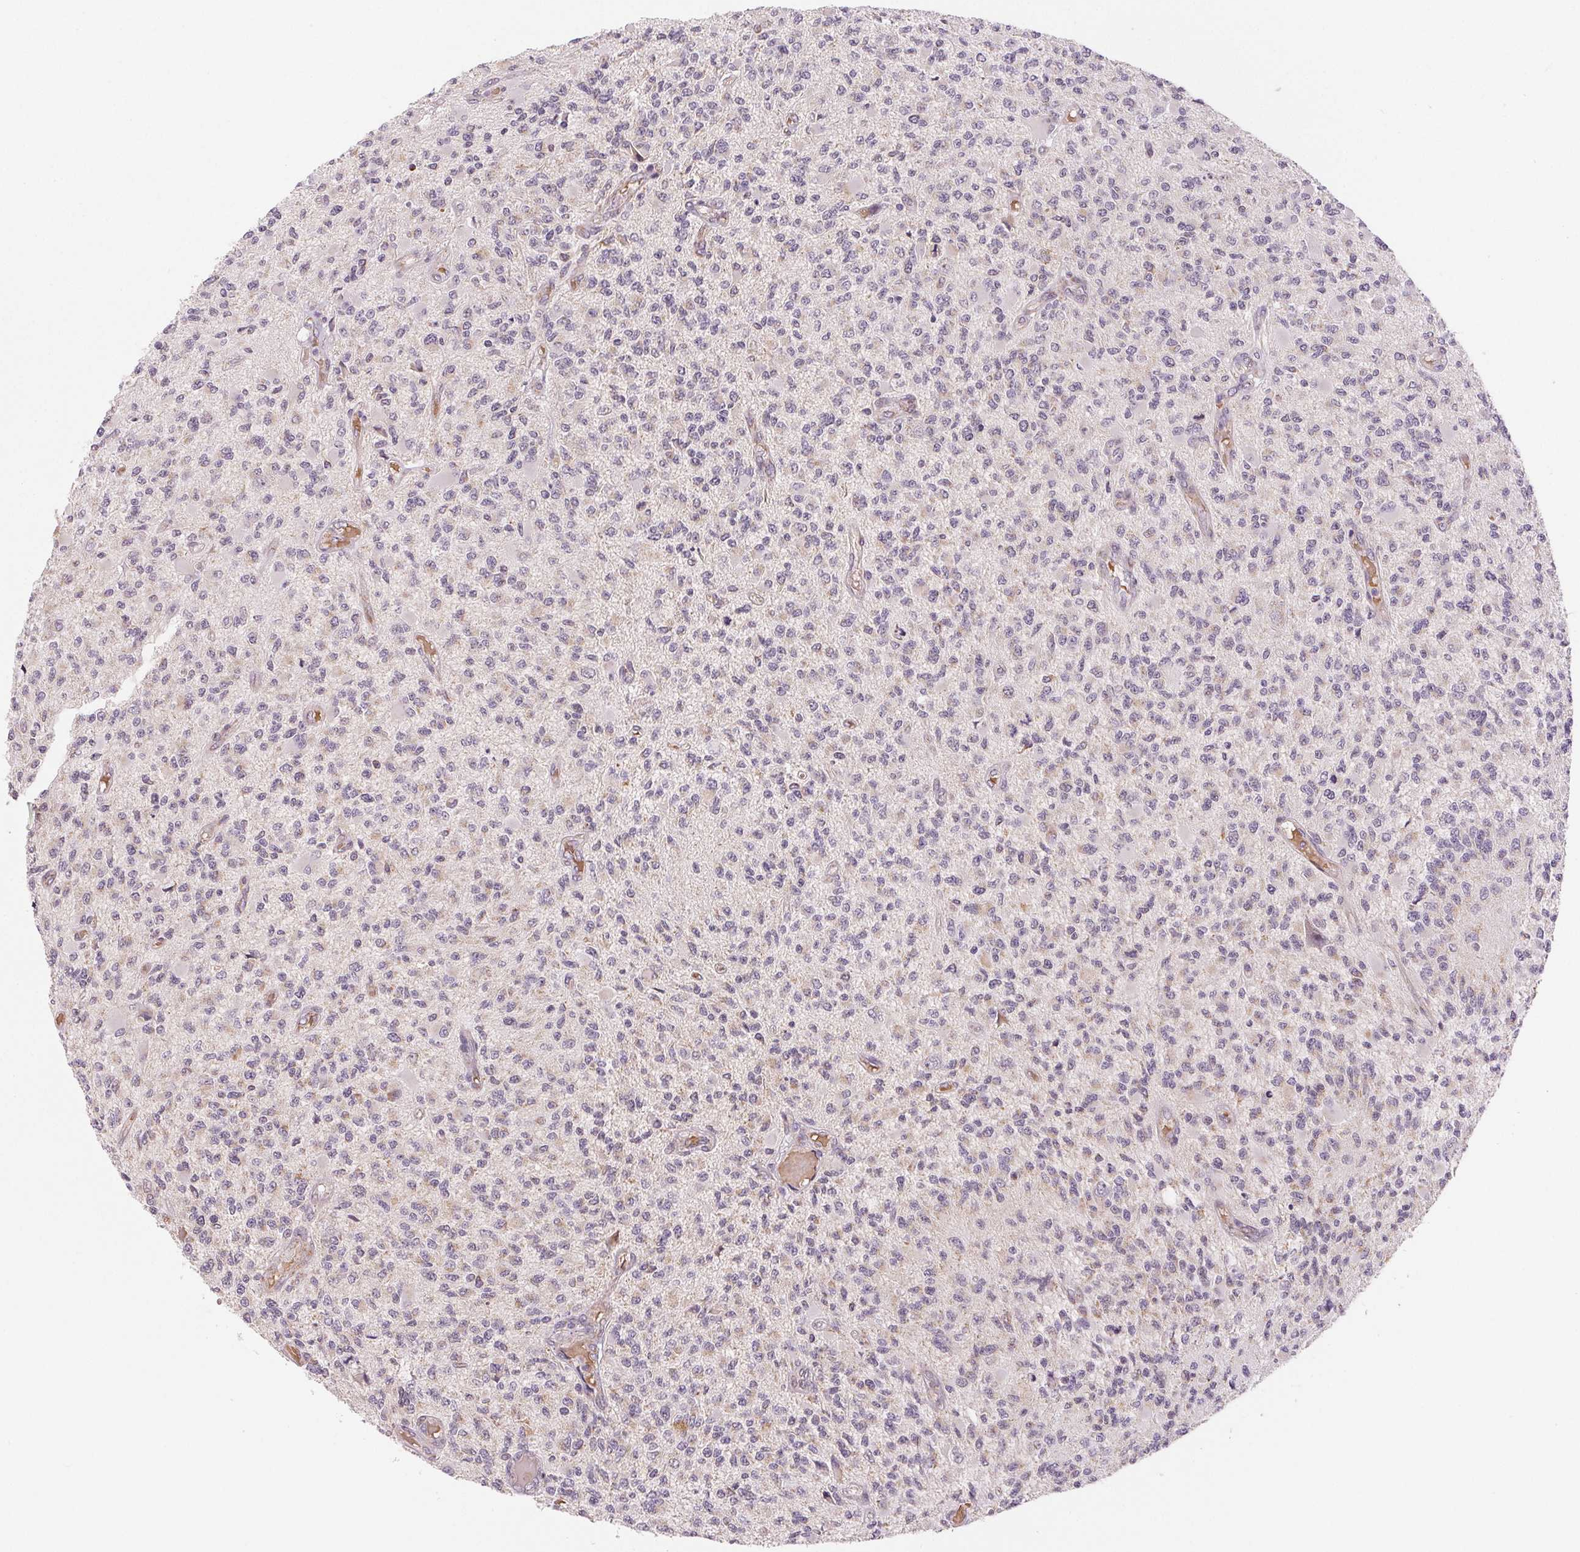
{"staining": {"intensity": "negative", "quantity": "none", "location": "none"}, "tissue": "glioma", "cell_type": "Tumor cells", "image_type": "cancer", "snomed": [{"axis": "morphology", "description": "Glioma, malignant, High grade"}, {"axis": "topography", "description": "Brain"}], "caption": "Immunohistochemistry (IHC) micrograph of neoplastic tissue: human glioma stained with DAB reveals no significant protein staining in tumor cells.", "gene": "HINT2", "patient": {"sex": "female", "age": 63}}